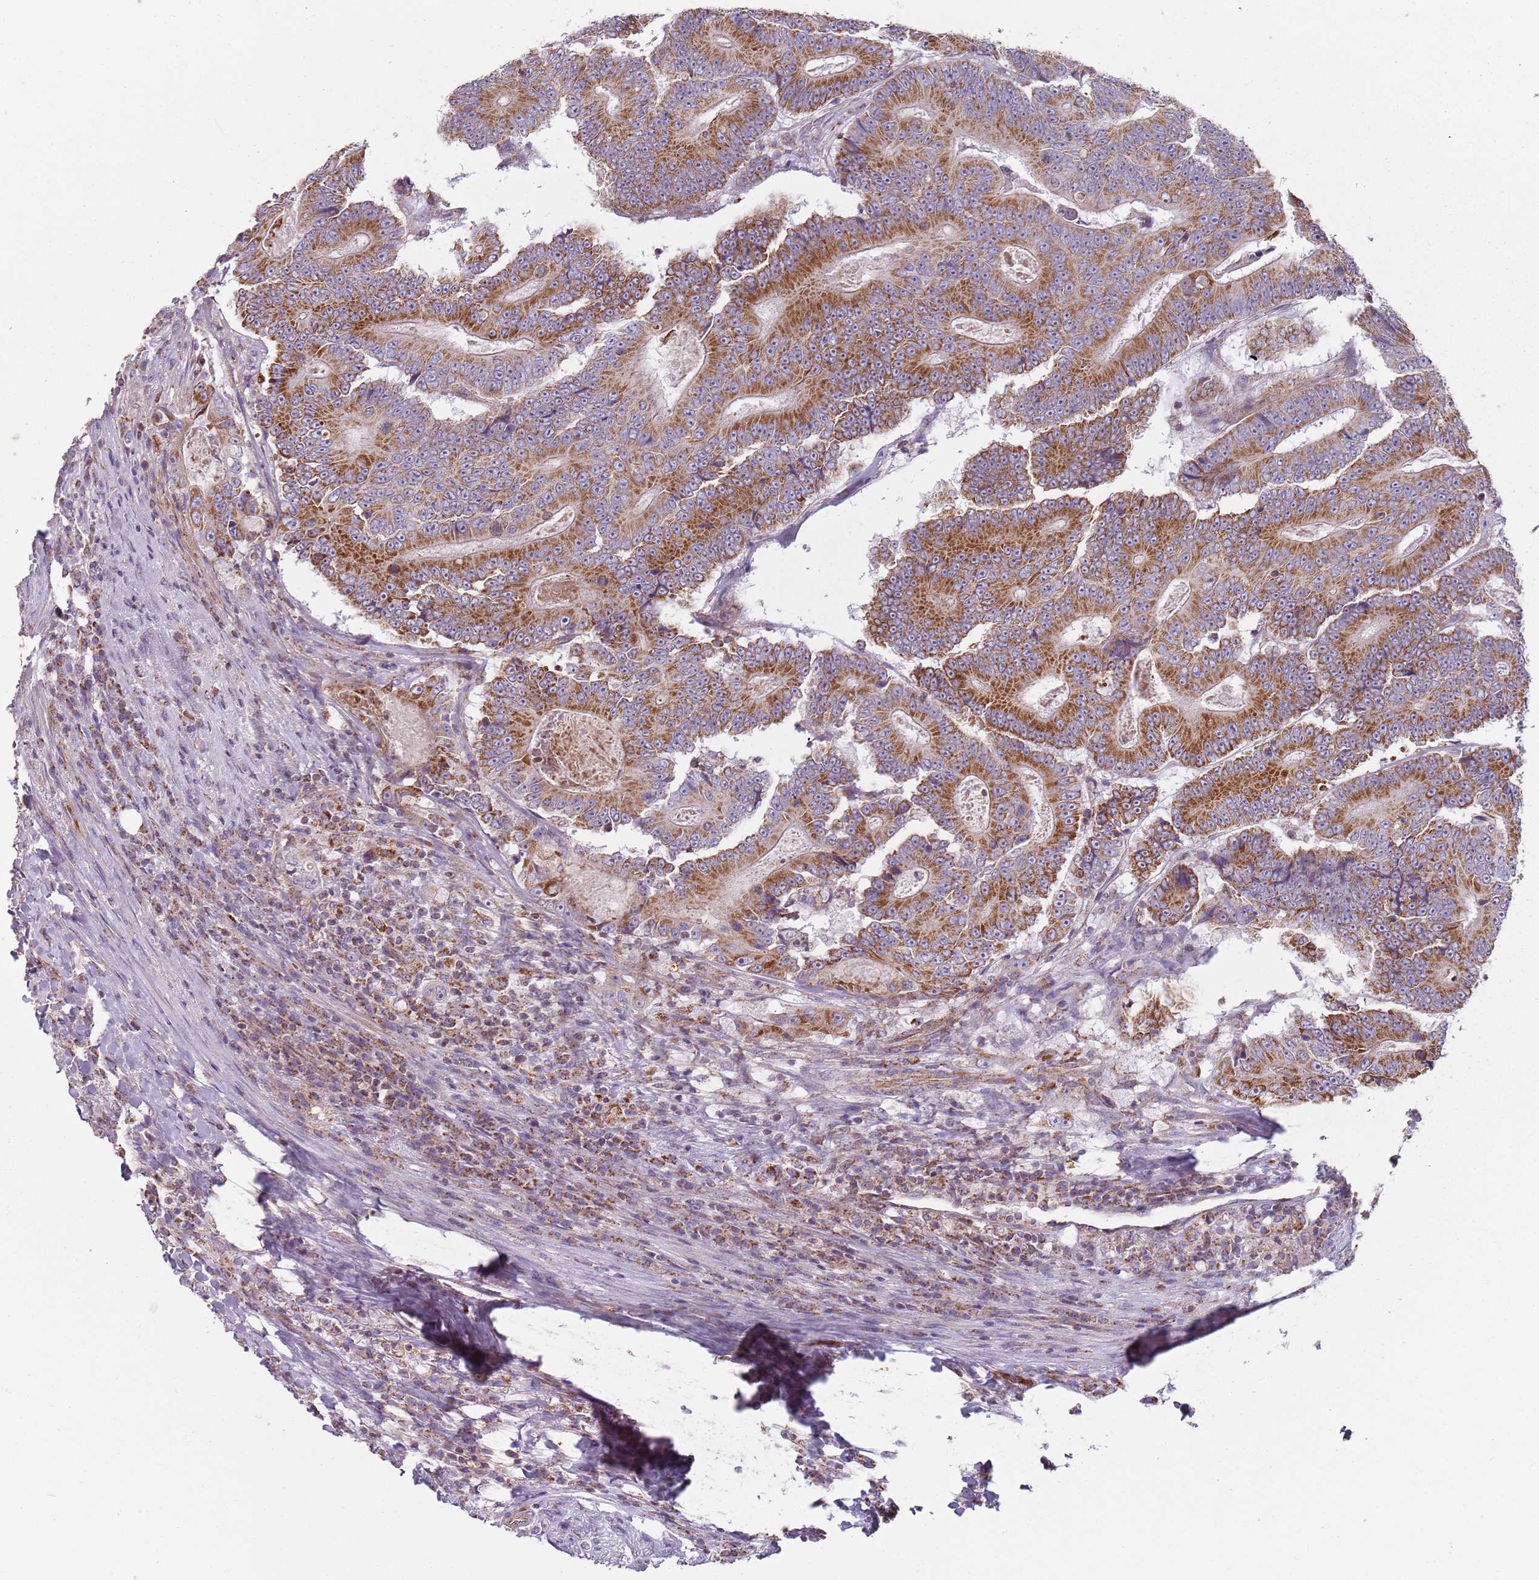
{"staining": {"intensity": "moderate", "quantity": ">75%", "location": "cytoplasmic/membranous"}, "tissue": "colorectal cancer", "cell_type": "Tumor cells", "image_type": "cancer", "snomed": [{"axis": "morphology", "description": "Adenocarcinoma, NOS"}, {"axis": "topography", "description": "Colon"}], "caption": "High-magnification brightfield microscopy of colorectal cancer stained with DAB (3,3'-diaminobenzidine) (brown) and counterstained with hematoxylin (blue). tumor cells exhibit moderate cytoplasmic/membranous positivity is present in approximately>75% of cells.", "gene": "GAS8", "patient": {"sex": "male", "age": 83}}